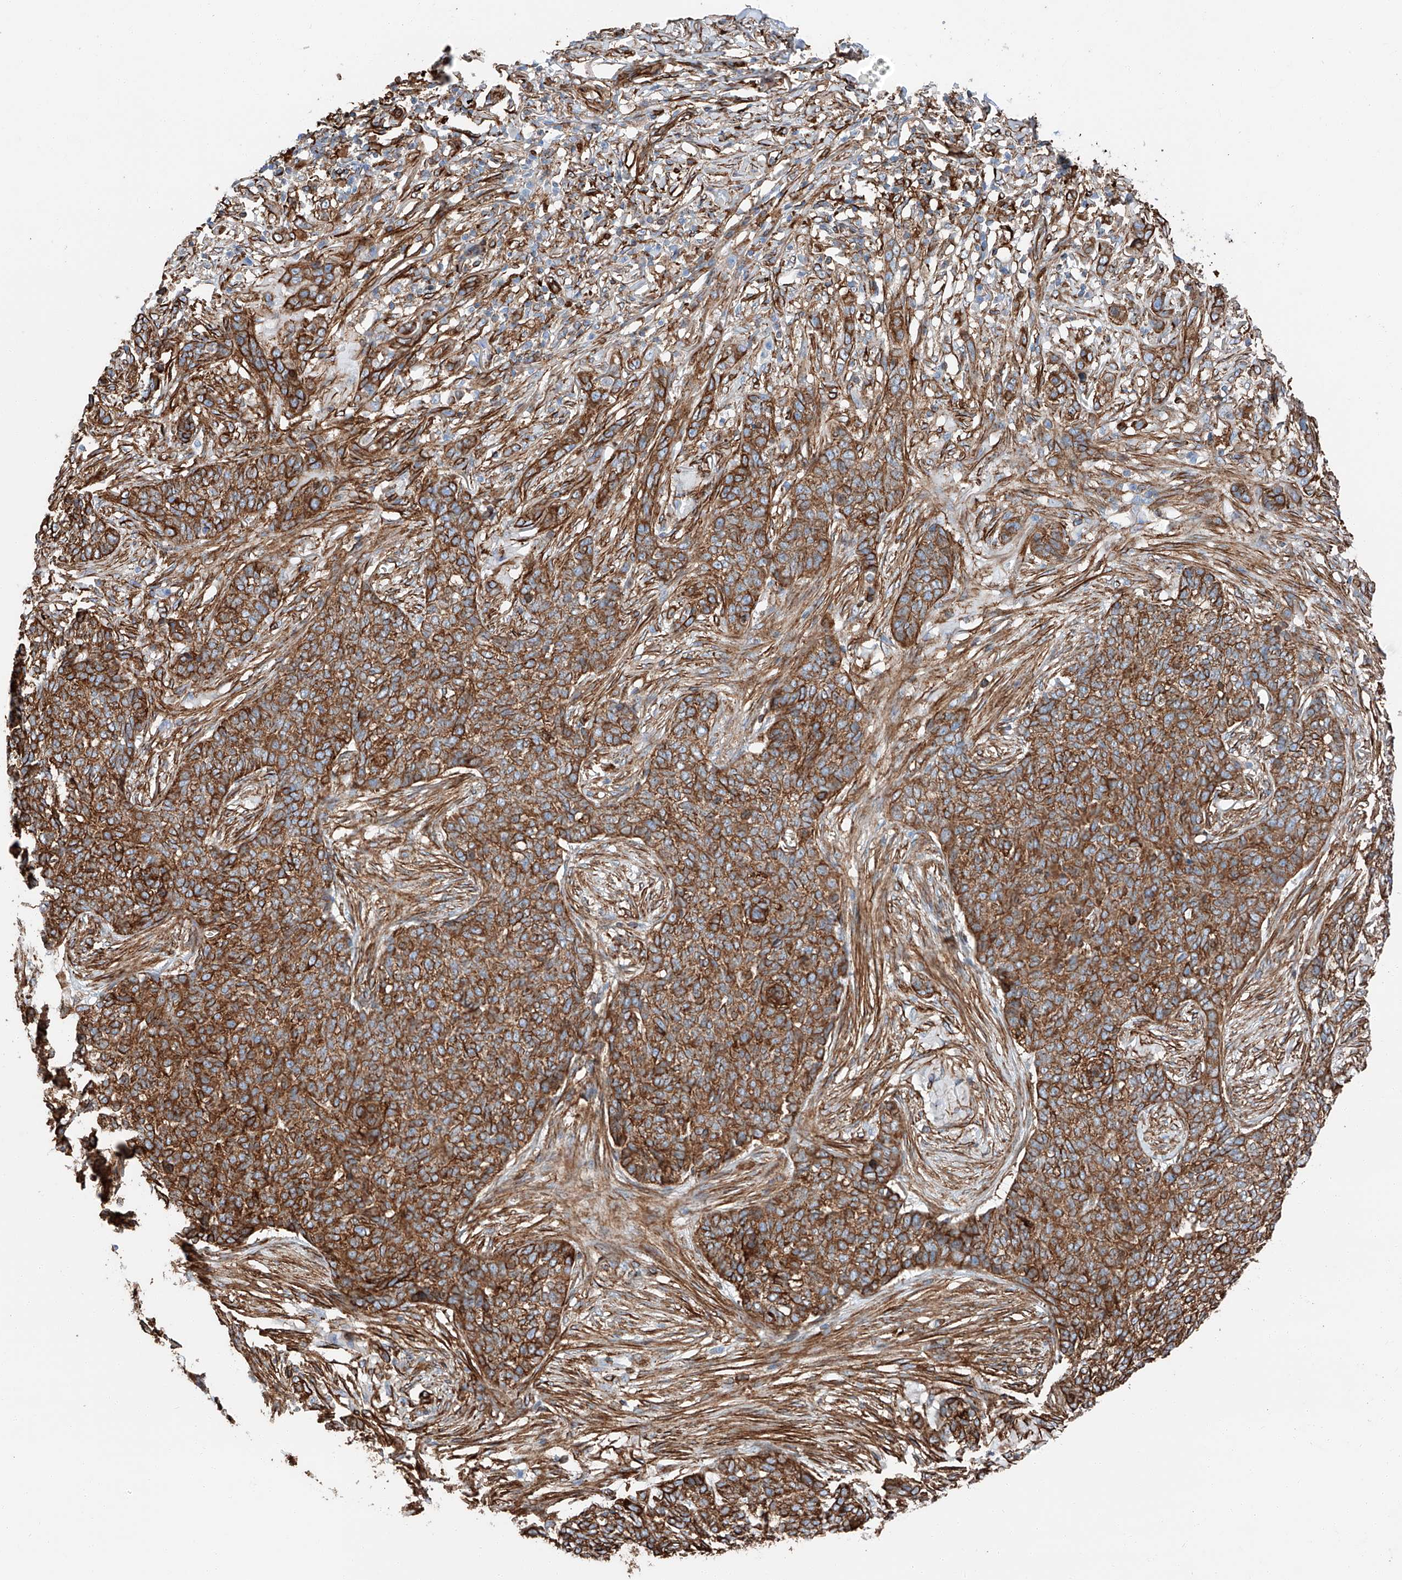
{"staining": {"intensity": "strong", "quantity": ">75%", "location": "cytoplasmic/membranous"}, "tissue": "skin cancer", "cell_type": "Tumor cells", "image_type": "cancer", "snomed": [{"axis": "morphology", "description": "Basal cell carcinoma"}, {"axis": "topography", "description": "Skin"}], "caption": "About >75% of tumor cells in human skin basal cell carcinoma show strong cytoplasmic/membranous protein staining as visualized by brown immunohistochemical staining.", "gene": "ZNF804A", "patient": {"sex": "male", "age": 85}}